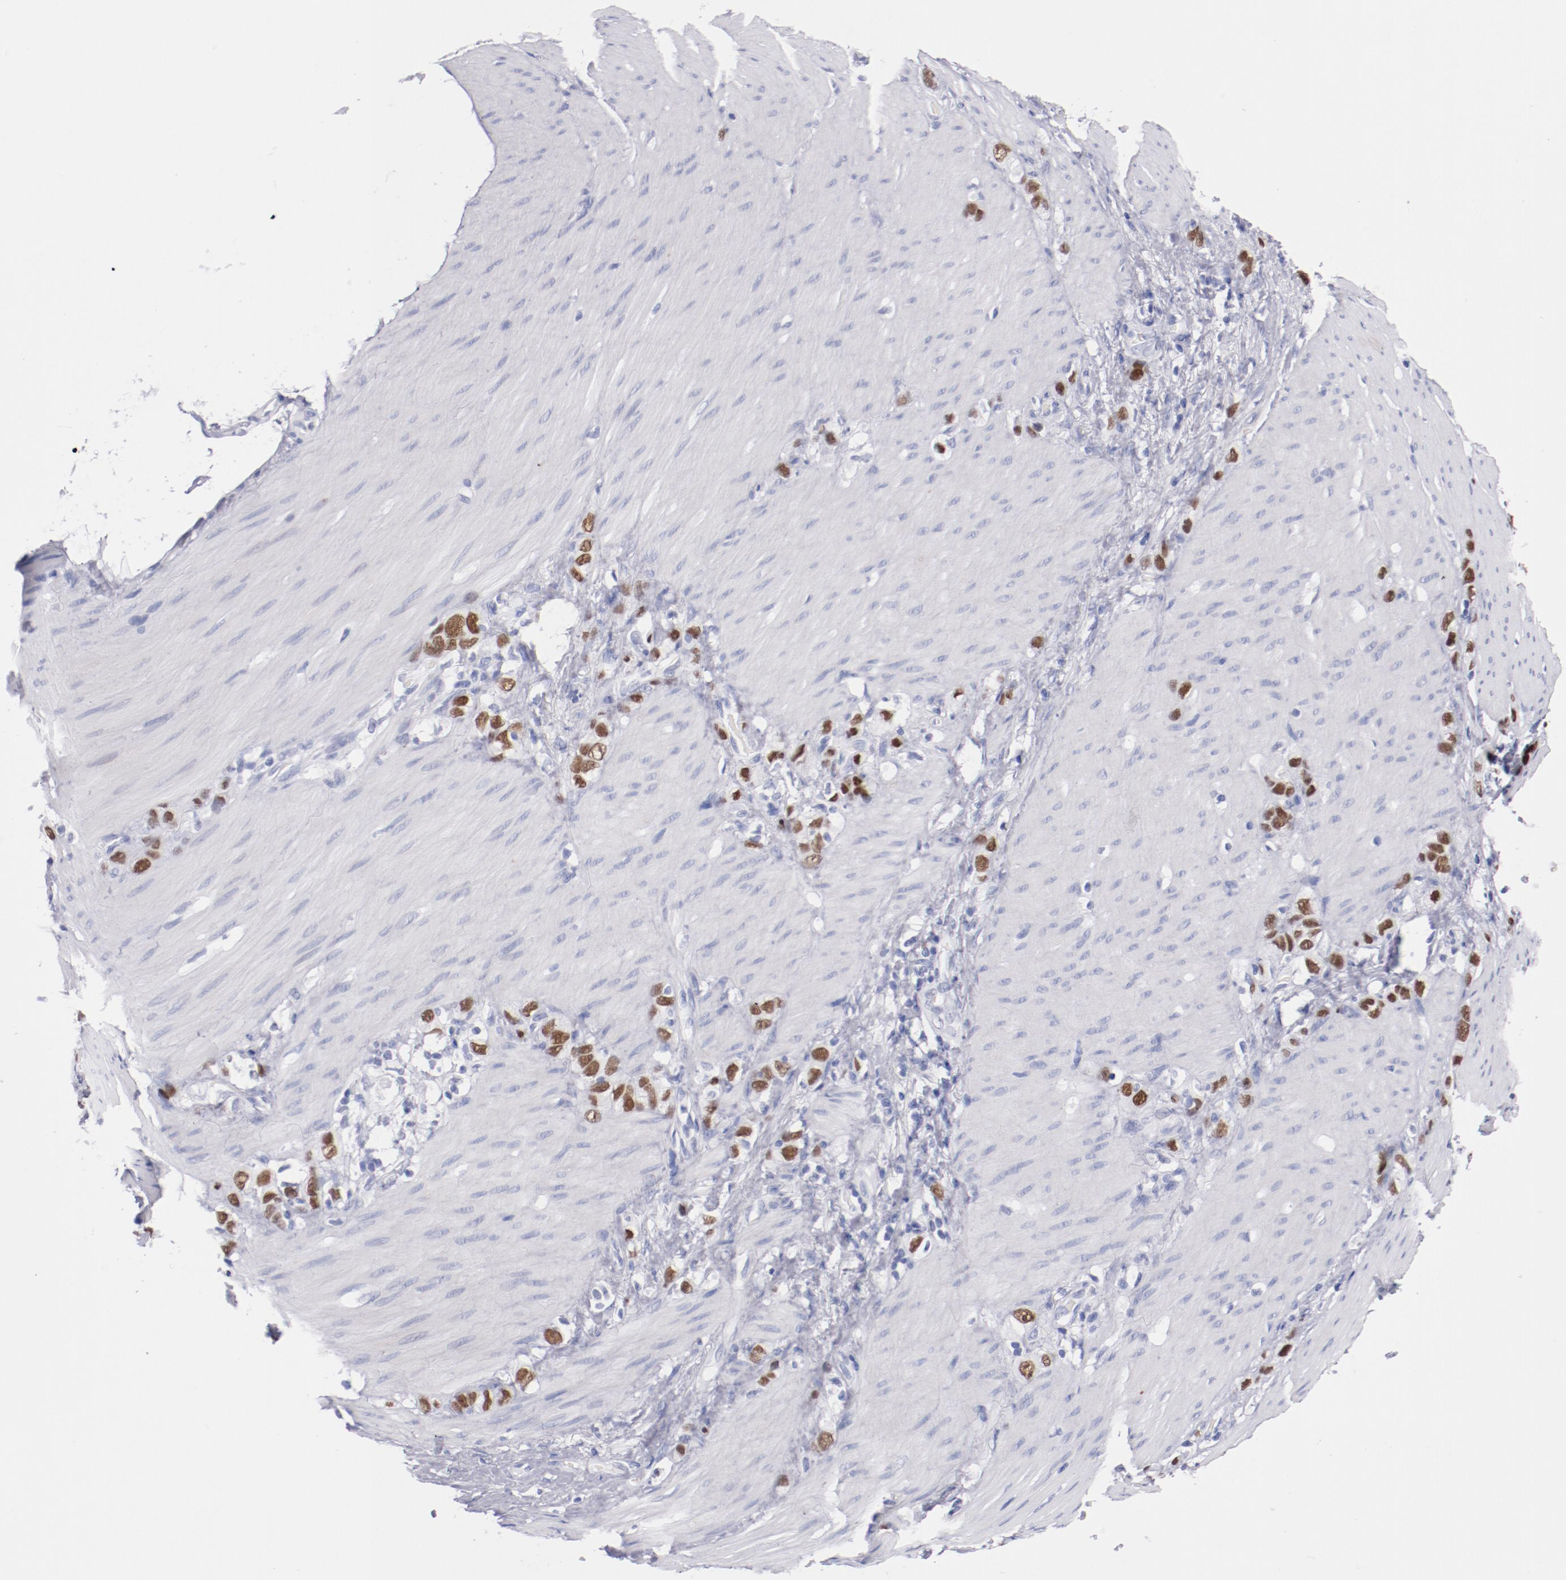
{"staining": {"intensity": "strong", "quantity": ">75%", "location": "nuclear"}, "tissue": "stomach cancer", "cell_type": "Tumor cells", "image_type": "cancer", "snomed": [{"axis": "morphology", "description": "Normal tissue, NOS"}, {"axis": "morphology", "description": "Adenocarcinoma, NOS"}, {"axis": "morphology", "description": "Adenocarcinoma, High grade"}, {"axis": "topography", "description": "Stomach, upper"}, {"axis": "topography", "description": "Stomach"}], "caption": "Immunohistochemical staining of adenocarcinoma (high-grade) (stomach) displays high levels of strong nuclear protein expression in approximately >75% of tumor cells.", "gene": "HNF1B", "patient": {"sex": "female", "age": 65}}